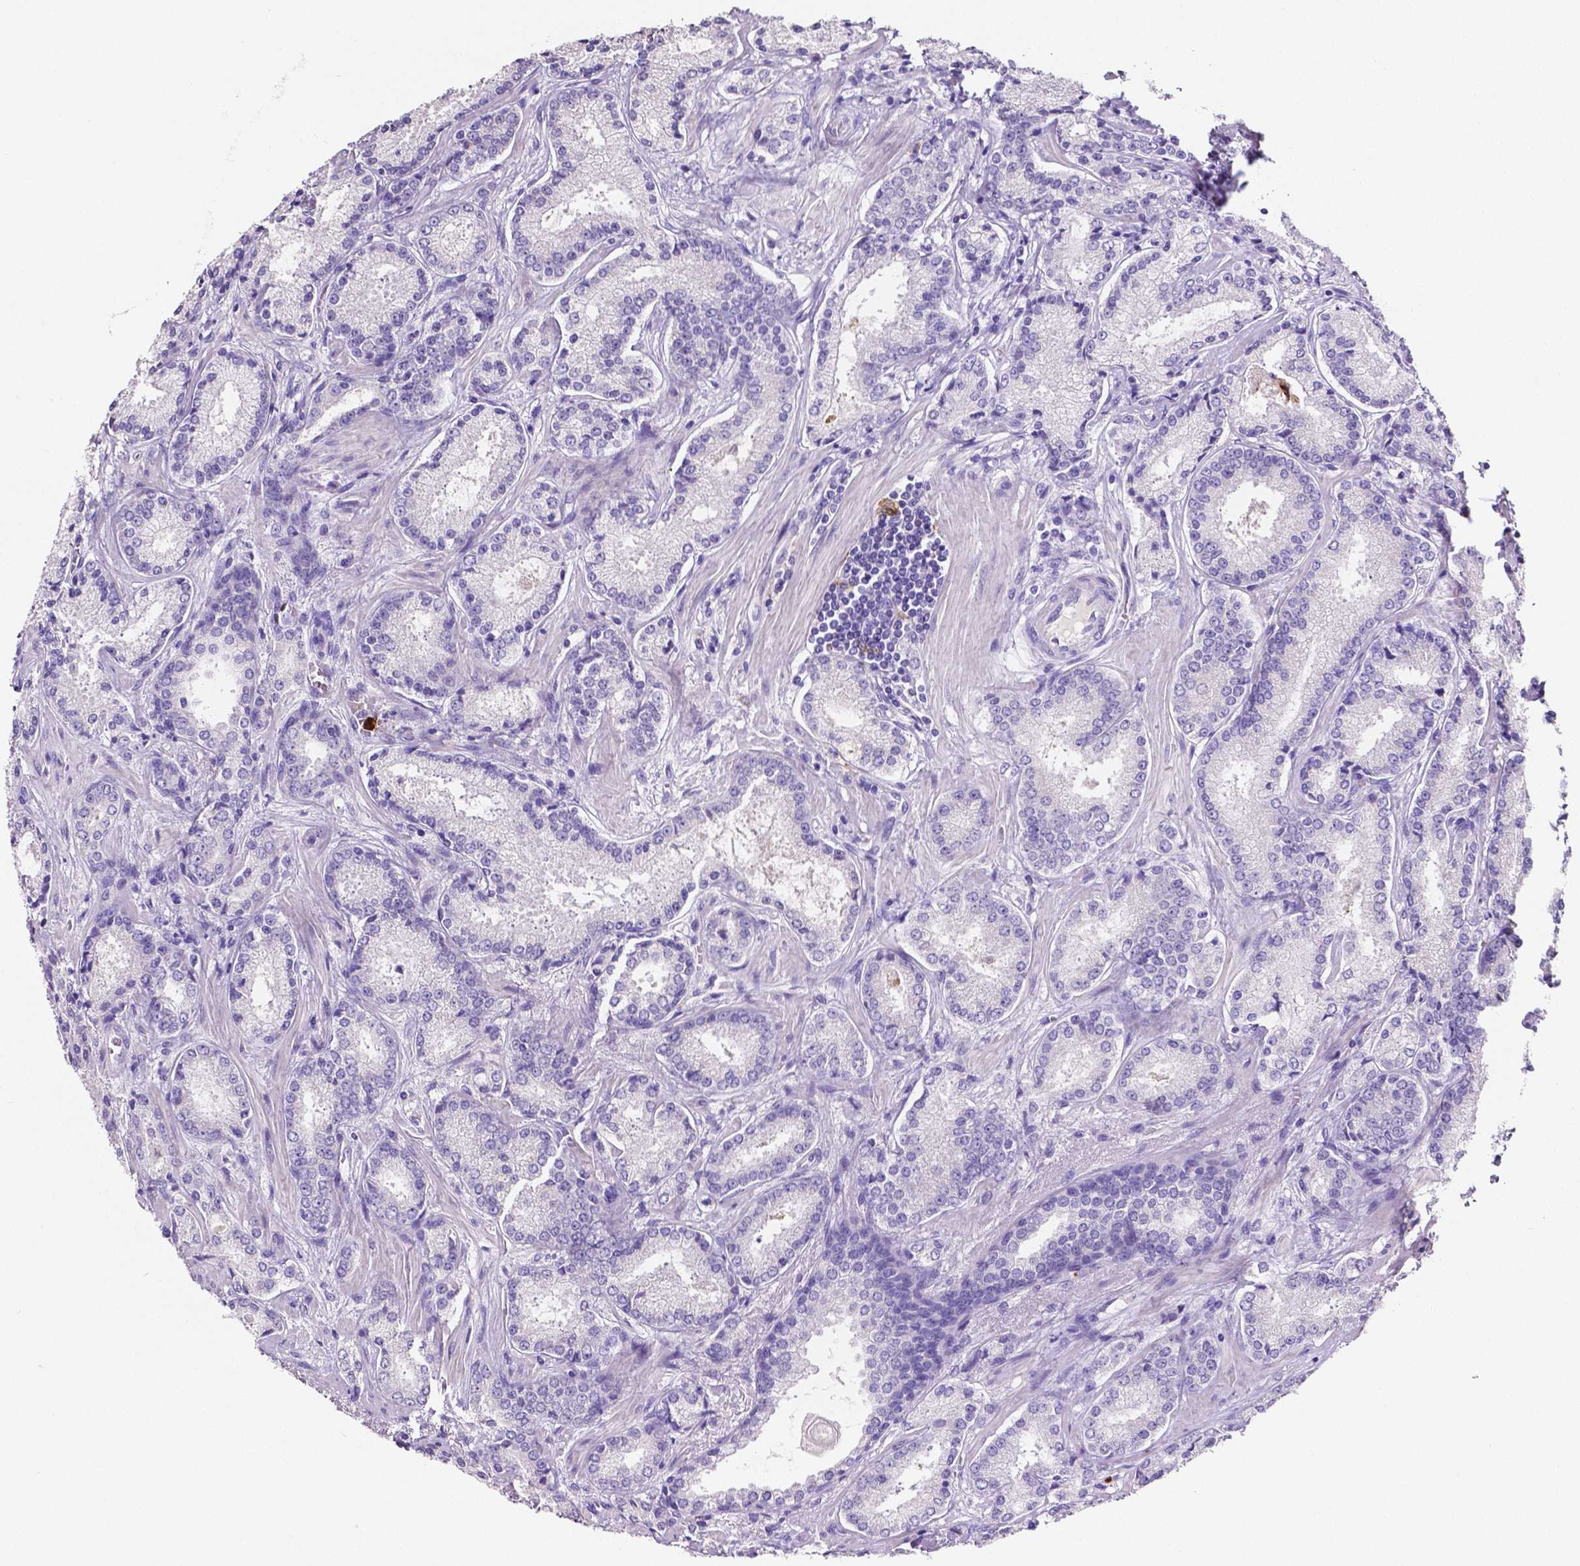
{"staining": {"intensity": "negative", "quantity": "none", "location": "none"}, "tissue": "prostate cancer", "cell_type": "Tumor cells", "image_type": "cancer", "snomed": [{"axis": "morphology", "description": "Adenocarcinoma, Low grade"}, {"axis": "topography", "description": "Prostate"}], "caption": "Prostate cancer stained for a protein using immunohistochemistry (IHC) exhibits no staining tumor cells.", "gene": "MMP9", "patient": {"sex": "male", "age": 56}}